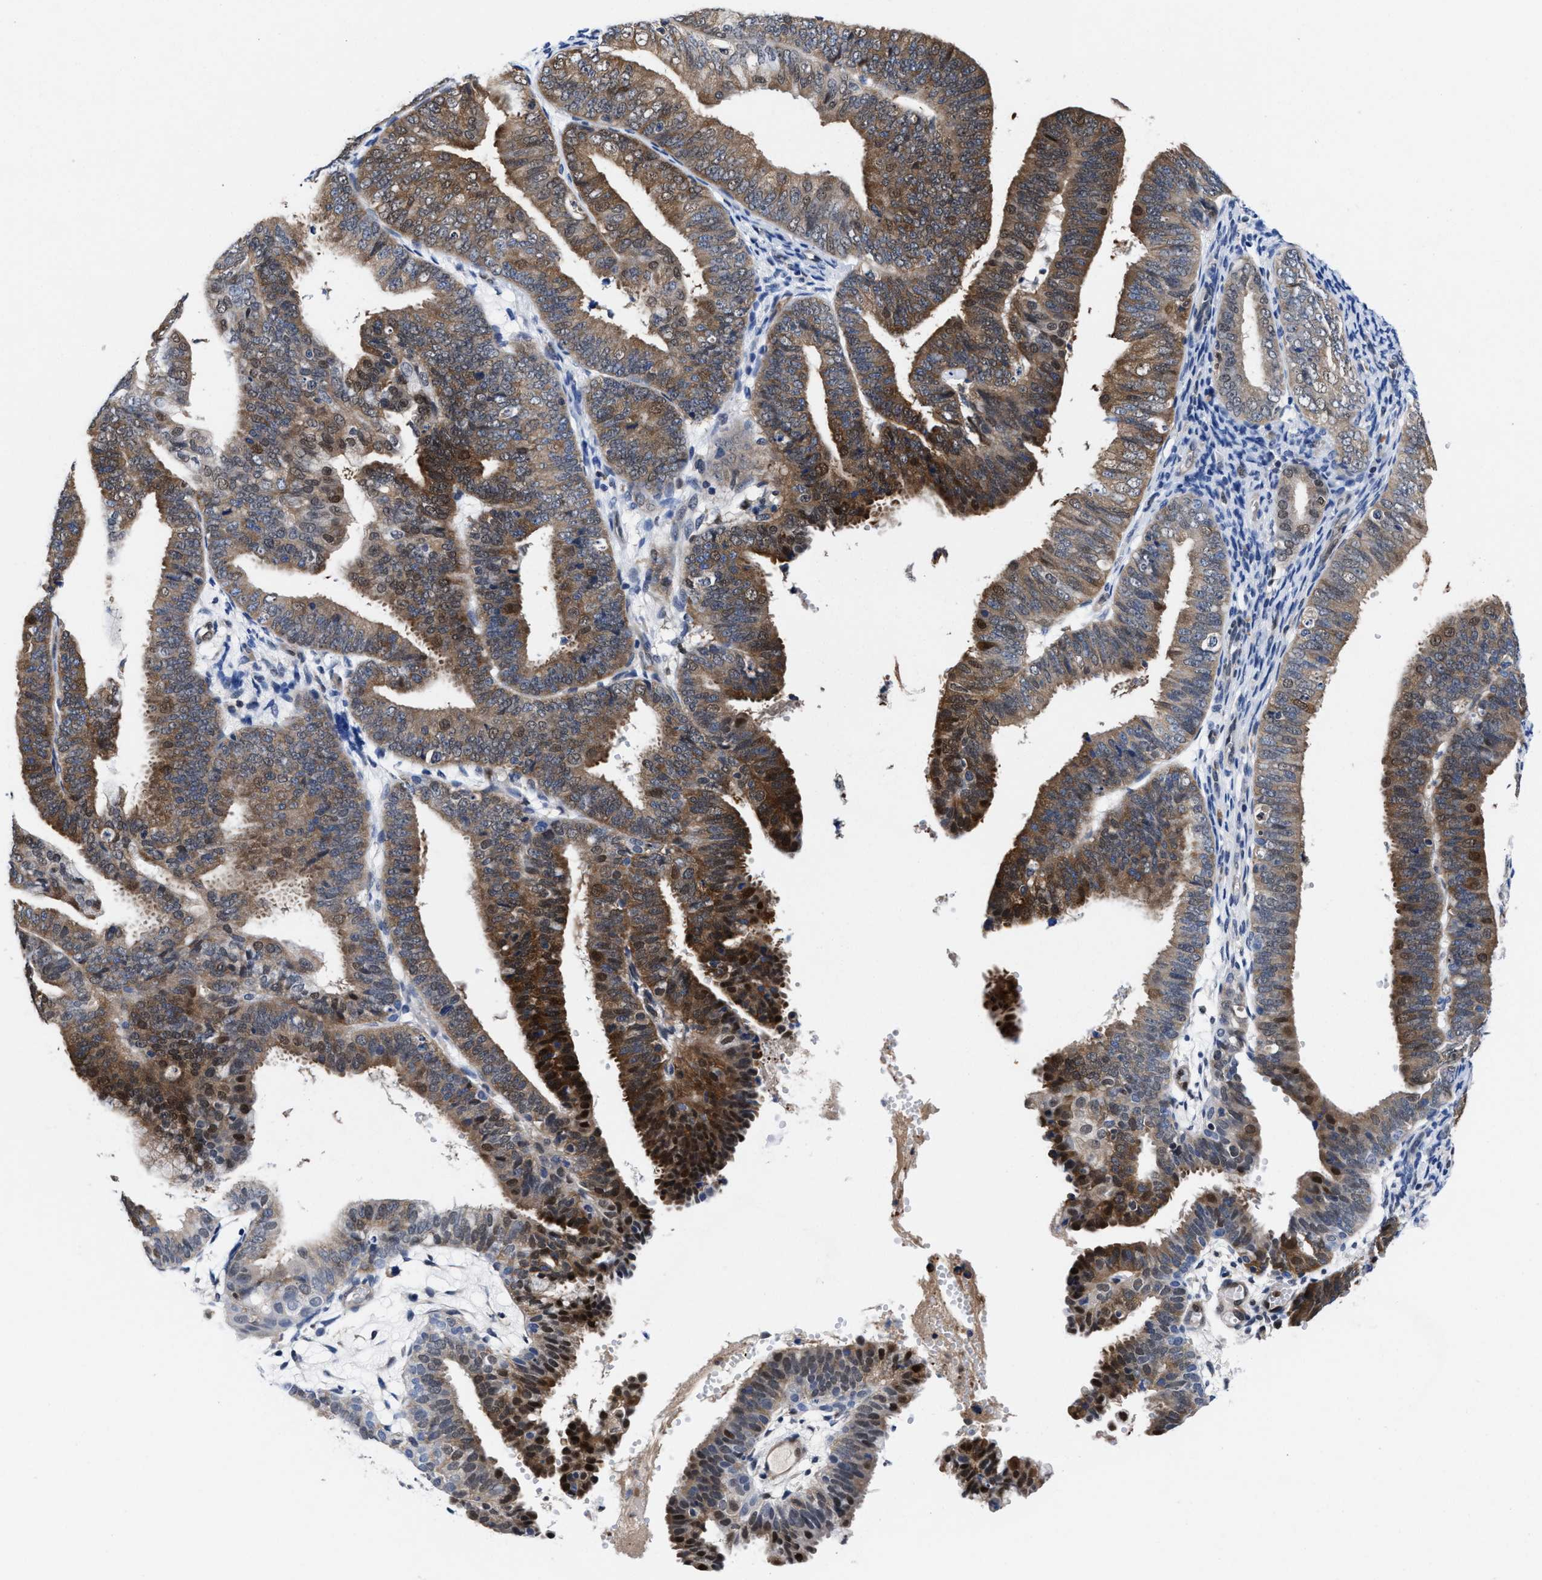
{"staining": {"intensity": "moderate", "quantity": ">75%", "location": "cytoplasmic/membranous,nuclear"}, "tissue": "endometrial cancer", "cell_type": "Tumor cells", "image_type": "cancer", "snomed": [{"axis": "morphology", "description": "Adenocarcinoma, NOS"}, {"axis": "topography", "description": "Endometrium"}], "caption": "Moderate cytoplasmic/membranous and nuclear protein expression is present in about >75% of tumor cells in endometrial cancer.", "gene": "ACLY", "patient": {"sex": "female", "age": 63}}